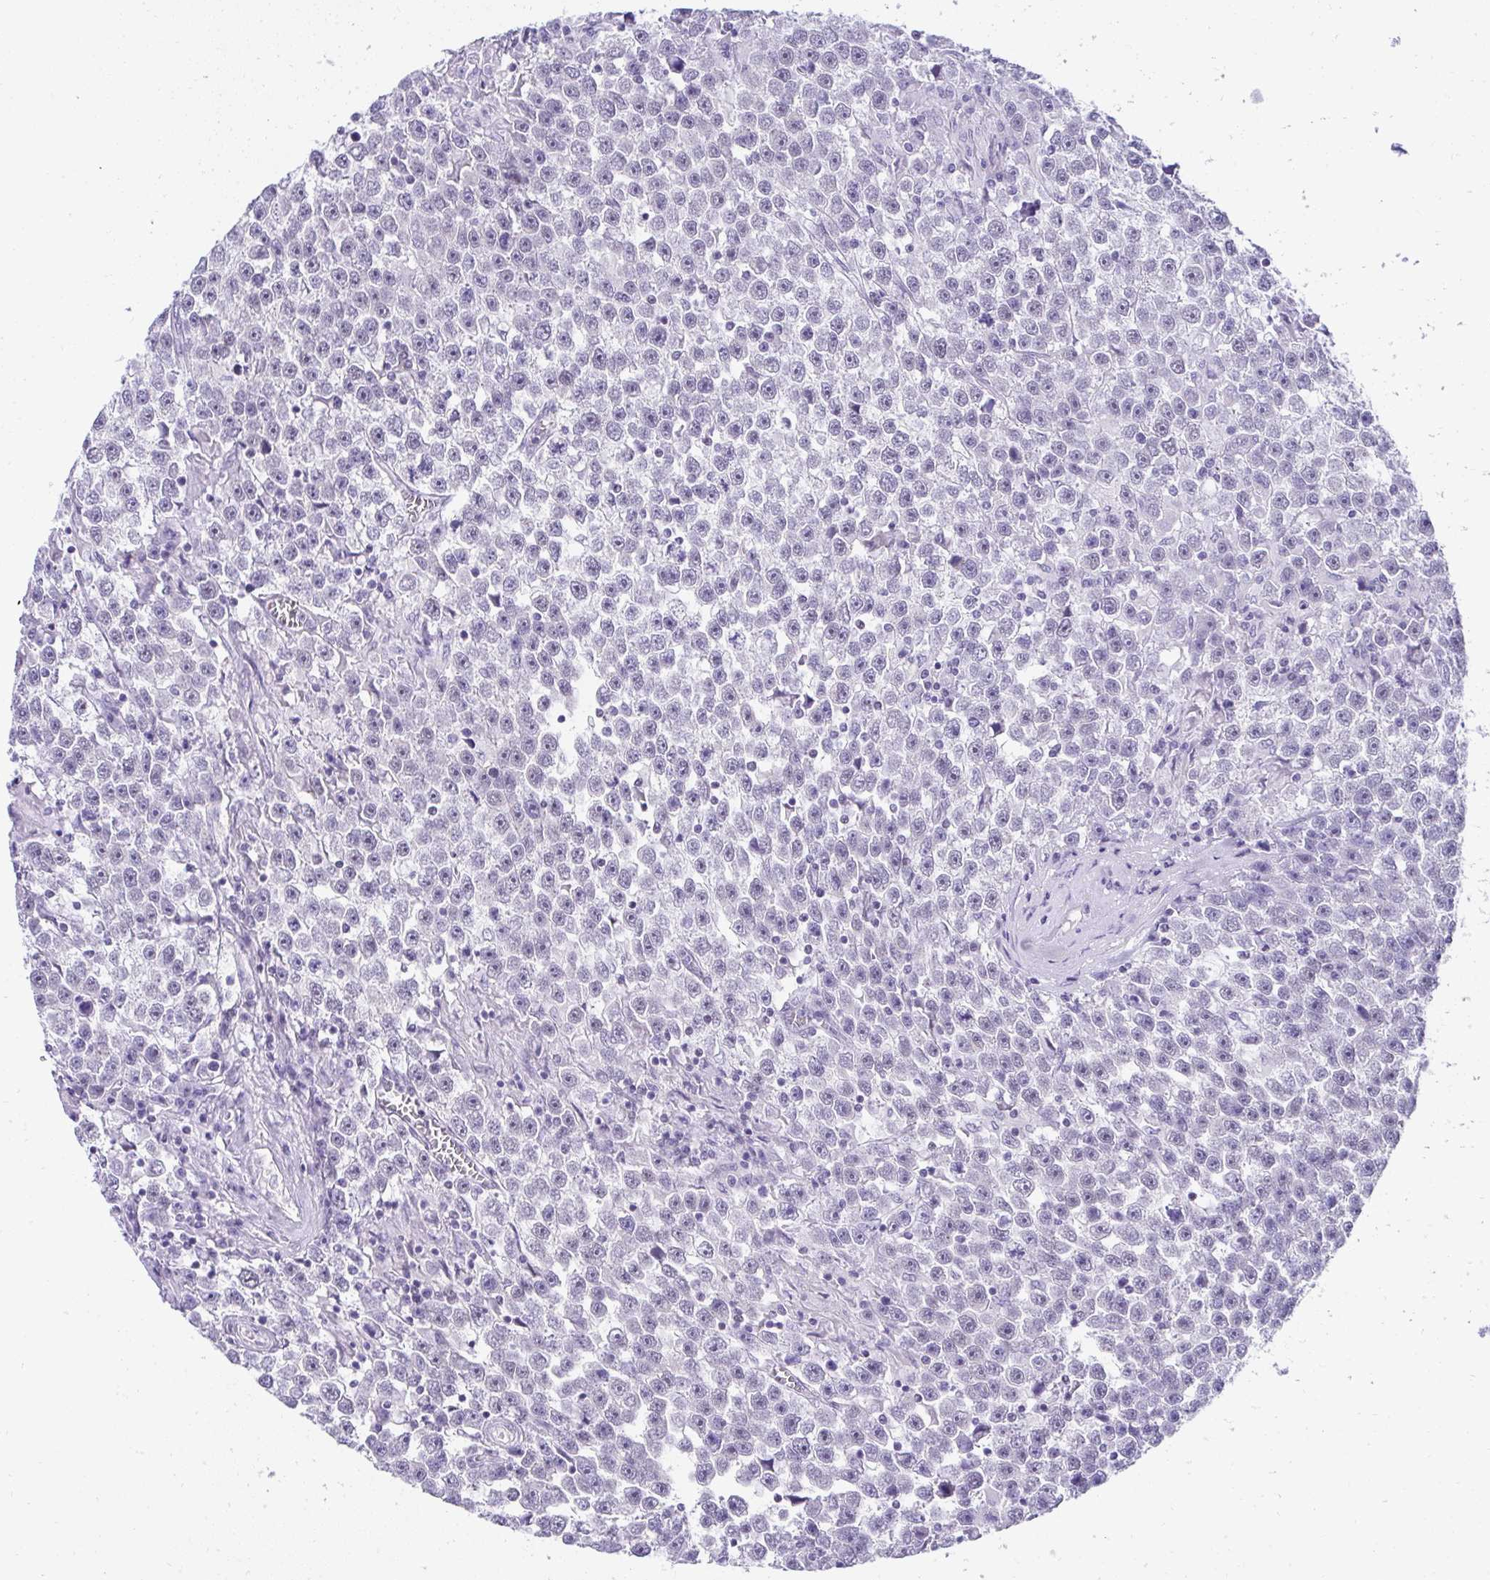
{"staining": {"intensity": "negative", "quantity": "none", "location": "none"}, "tissue": "testis cancer", "cell_type": "Tumor cells", "image_type": "cancer", "snomed": [{"axis": "morphology", "description": "Seminoma, NOS"}, {"axis": "topography", "description": "Testis"}], "caption": "Photomicrograph shows no significant protein expression in tumor cells of testis cancer.", "gene": "RNF183", "patient": {"sex": "male", "age": 31}}